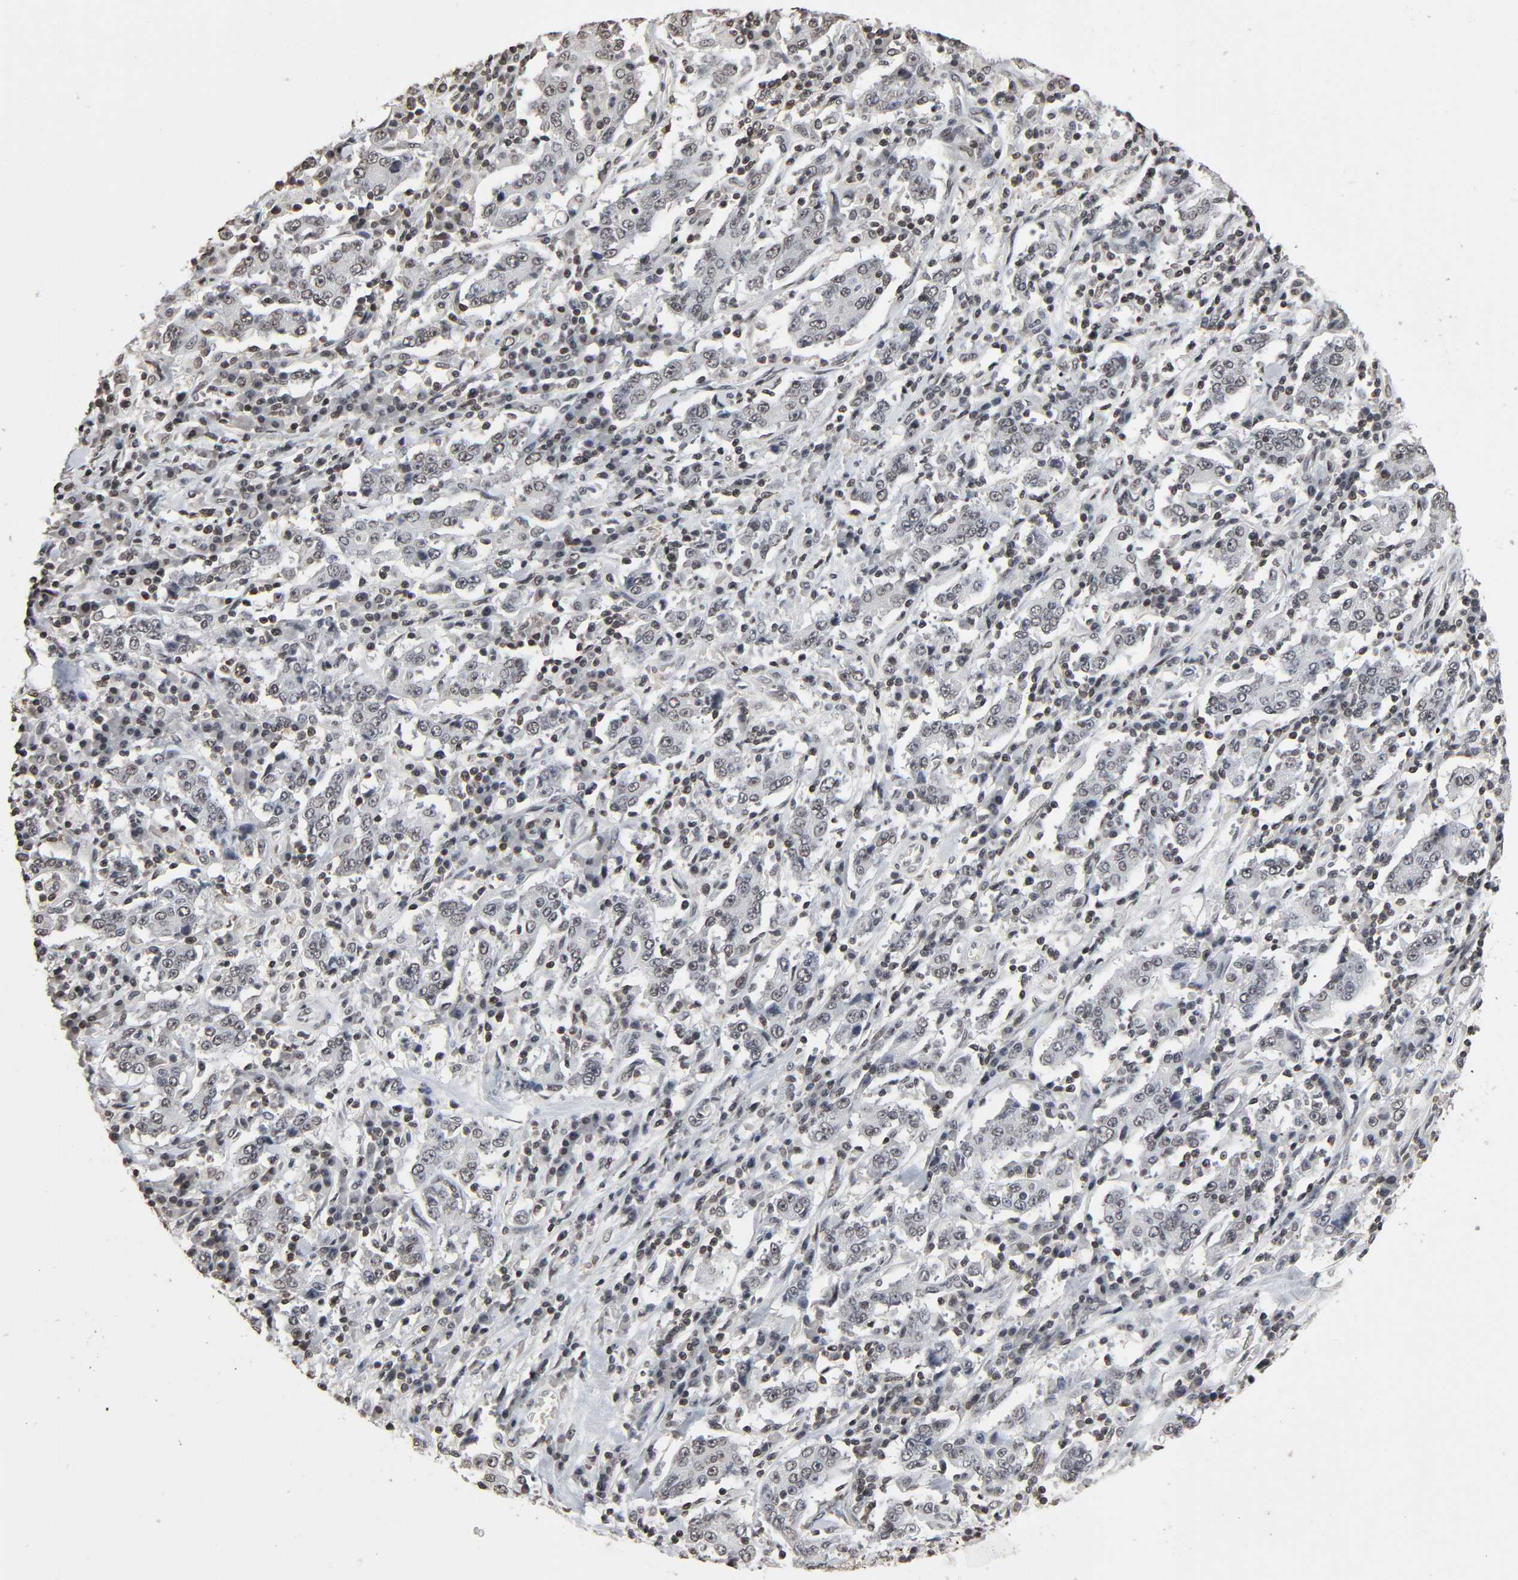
{"staining": {"intensity": "negative", "quantity": "none", "location": "none"}, "tissue": "stomach cancer", "cell_type": "Tumor cells", "image_type": "cancer", "snomed": [{"axis": "morphology", "description": "Normal tissue, NOS"}, {"axis": "morphology", "description": "Adenocarcinoma, NOS"}, {"axis": "topography", "description": "Stomach, upper"}, {"axis": "topography", "description": "Stomach"}], "caption": "IHC histopathology image of stomach cancer stained for a protein (brown), which exhibits no staining in tumor cells. (Brightfield microscopy of DAB (3,3'-diaminobenzidine) immunohistochemistry (IHC) at high magnification).", "gene": "STK4", "patient": {"sex": "male", "age": 59}}